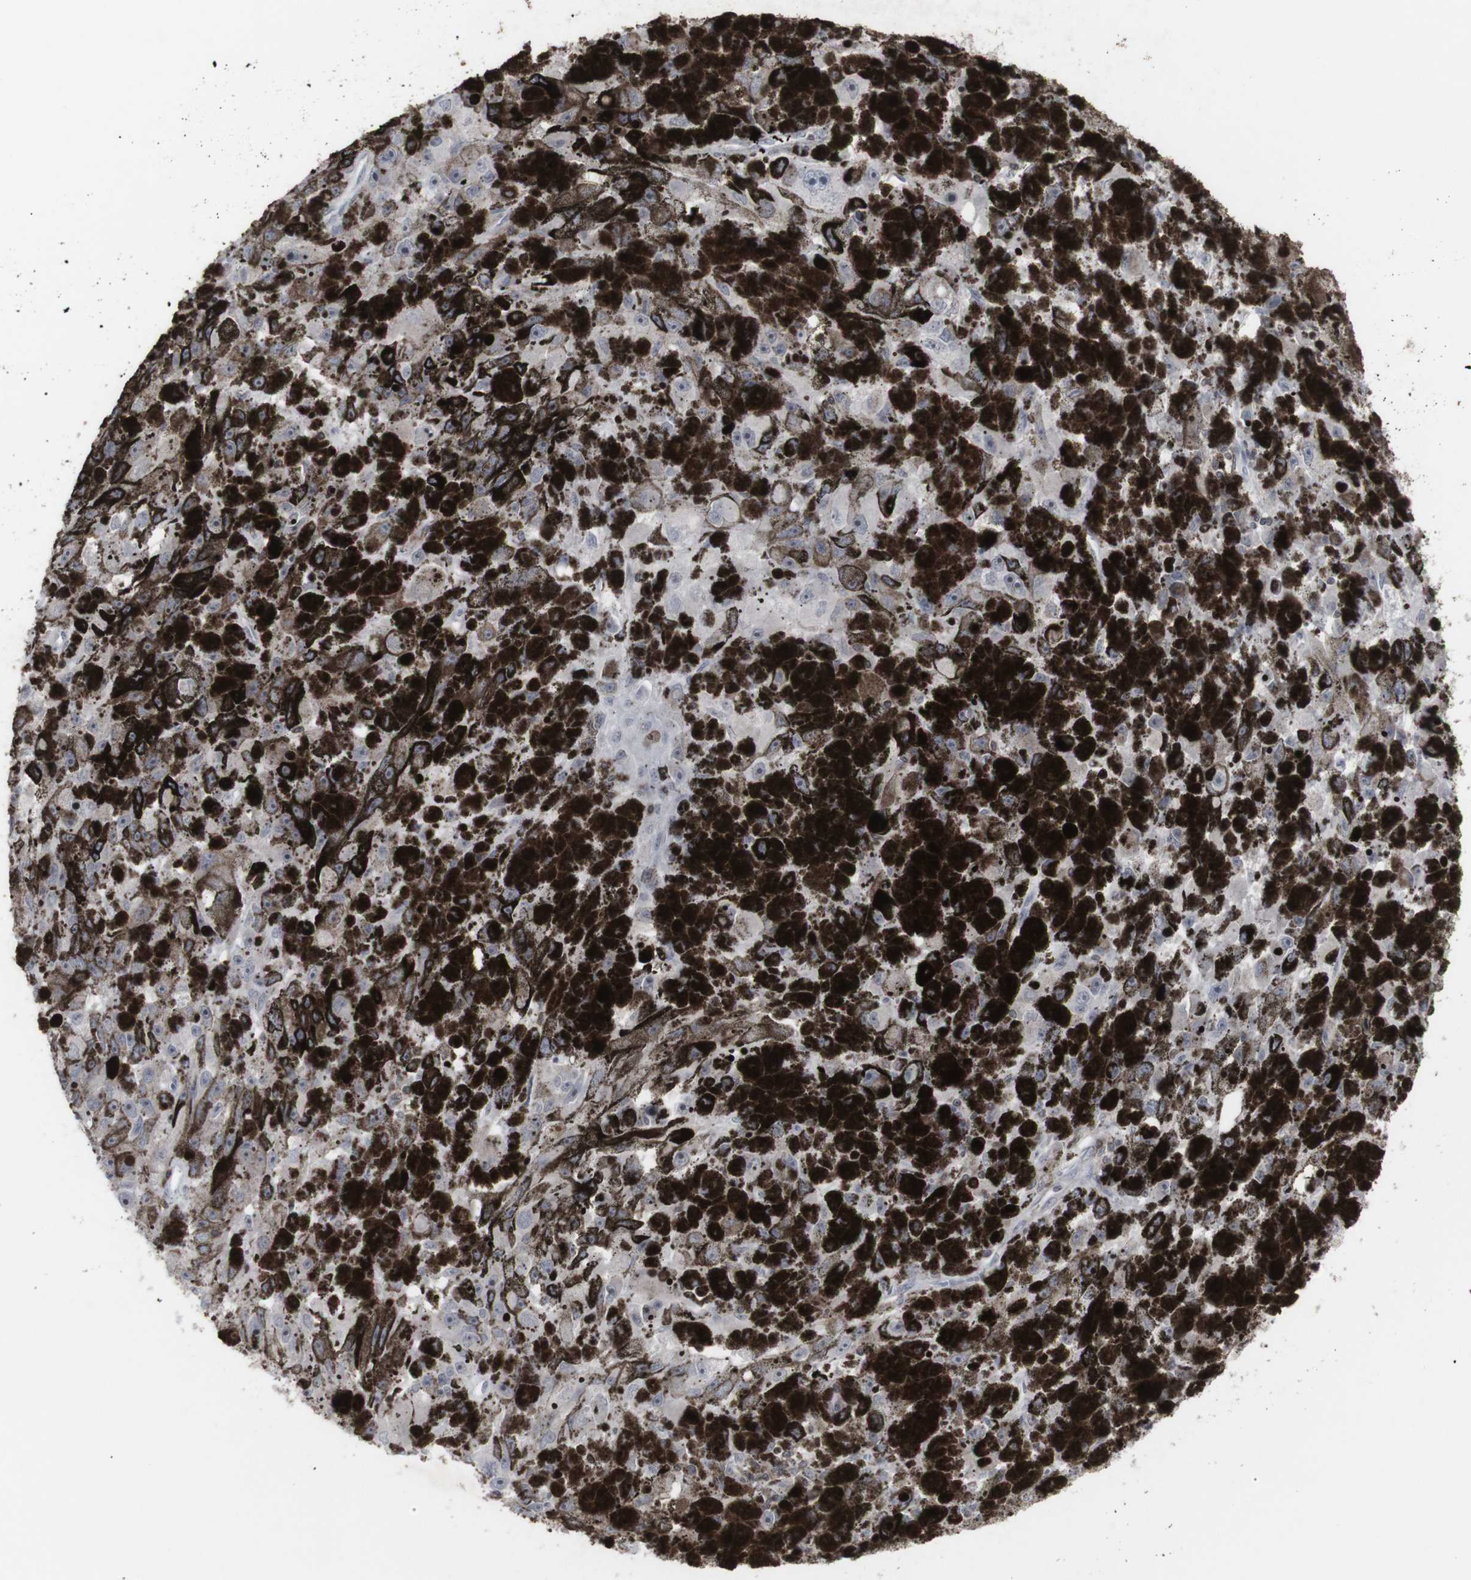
{"staining": {"intensity": "negative", "quantity": "none", "location": "none"}, "tissue": "melanoma", "cell_type": "Tumor cells", "image_type": "cancer", "snomed": [{"axis": "morphology", "description": "Malignant melanoma, NOS"}, {"axis": "topography", "description": "Skin"}], "caption": "DAB (3,3'-diaminobenzidine) immunohistochemical staining of human melanoma demonstrates no significant staining in tumor cells.", "gene": "APOBEC2", "patient": {"sex": "female", "age": 104}}